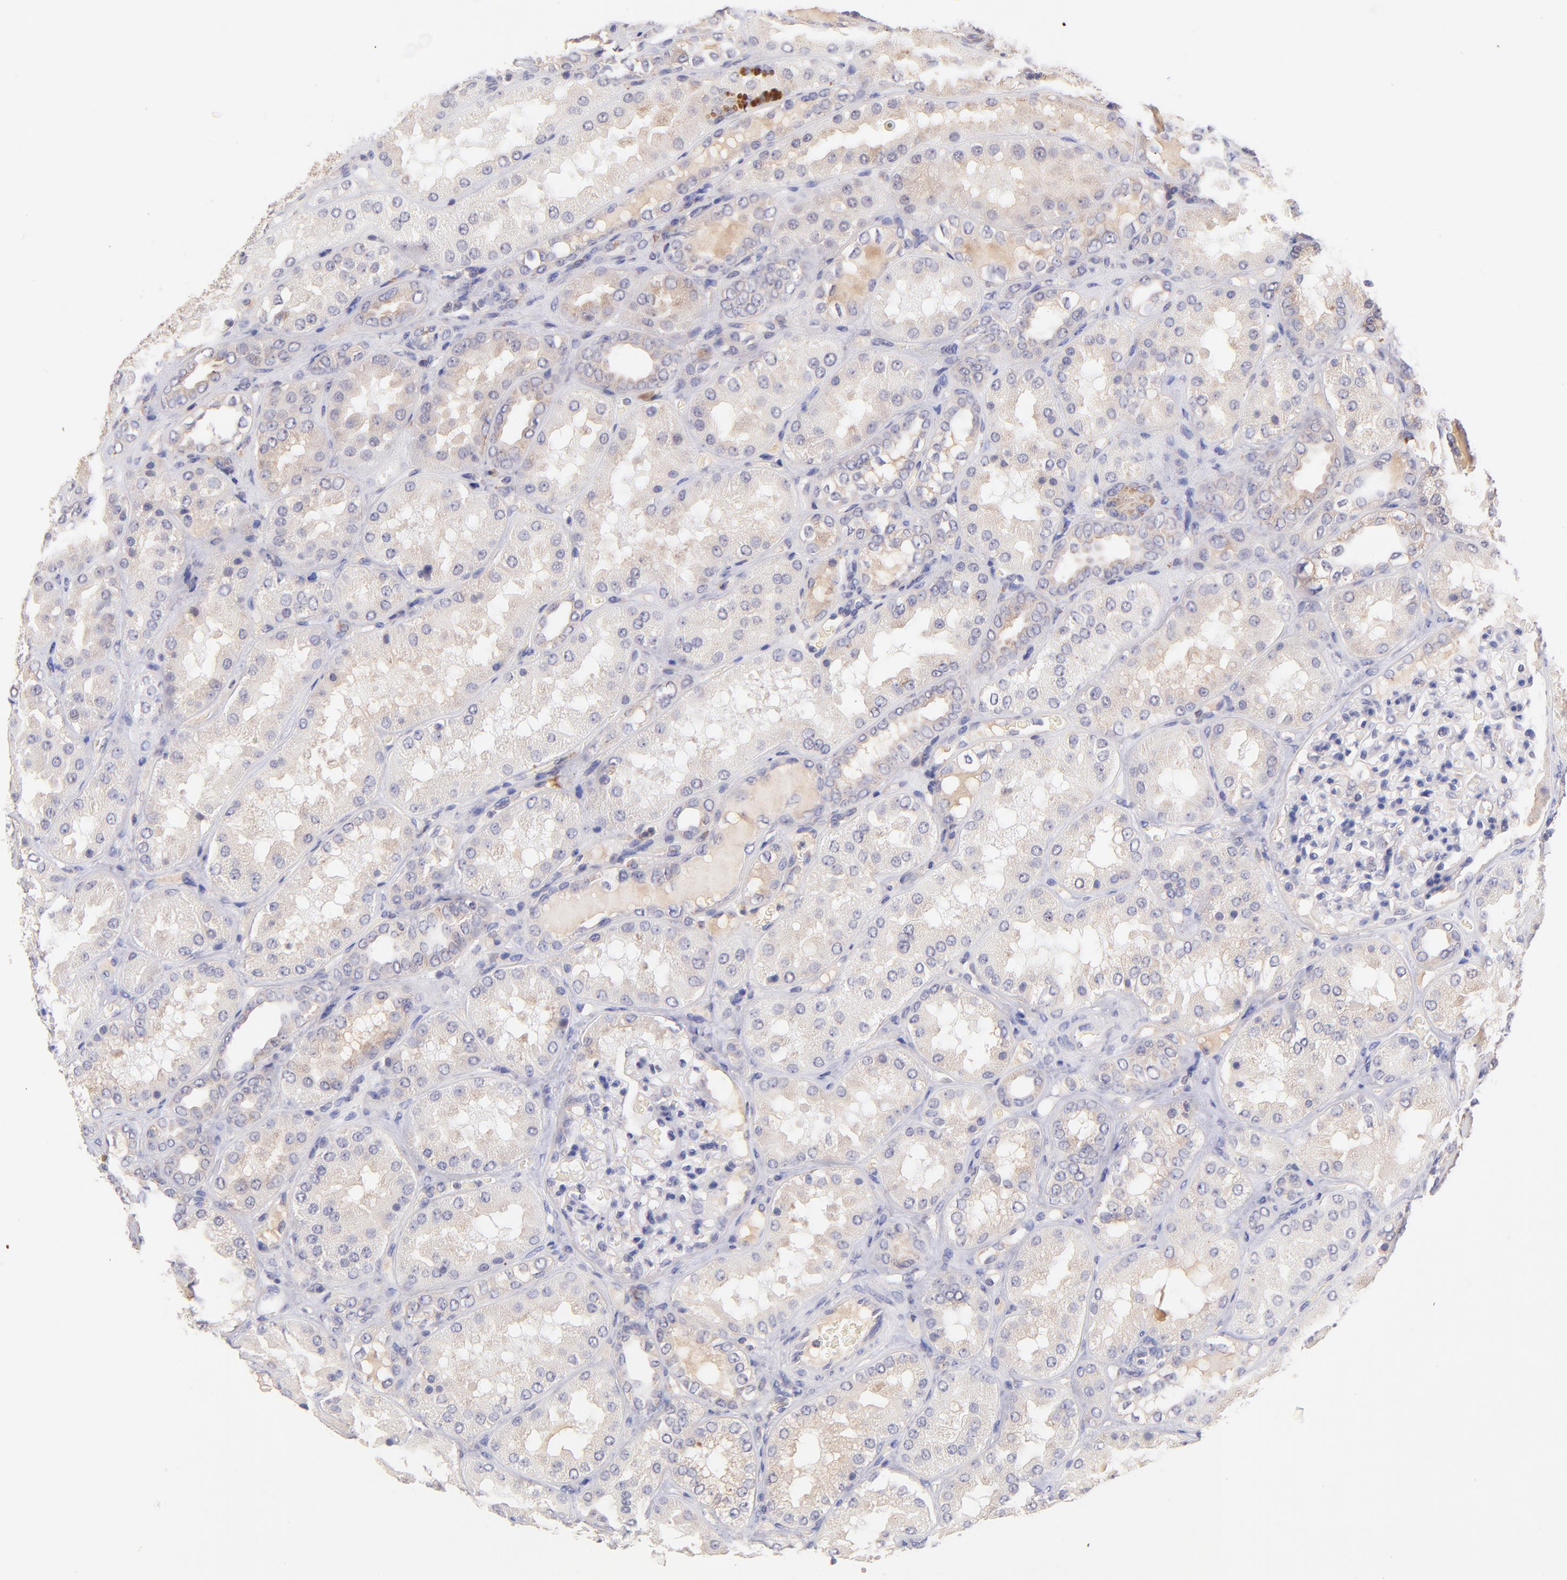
{"staining": {"intensity": "negative", "quantity": "none", "location": "none"}, "tissue": "kidney", "cell_type": "Cells in glomeruli", "image_type": "normal", "snomed": [{"axis": "morphology", "description": "Normal tissue, NOS"}, {"axis": "topography", "description": "Kidney"}], "caption": "The micrograph displays no staining of cells in glomeruli in normal kidney.", "gene": "RPL11", "patient": {"sex": "female", "age": 56}}